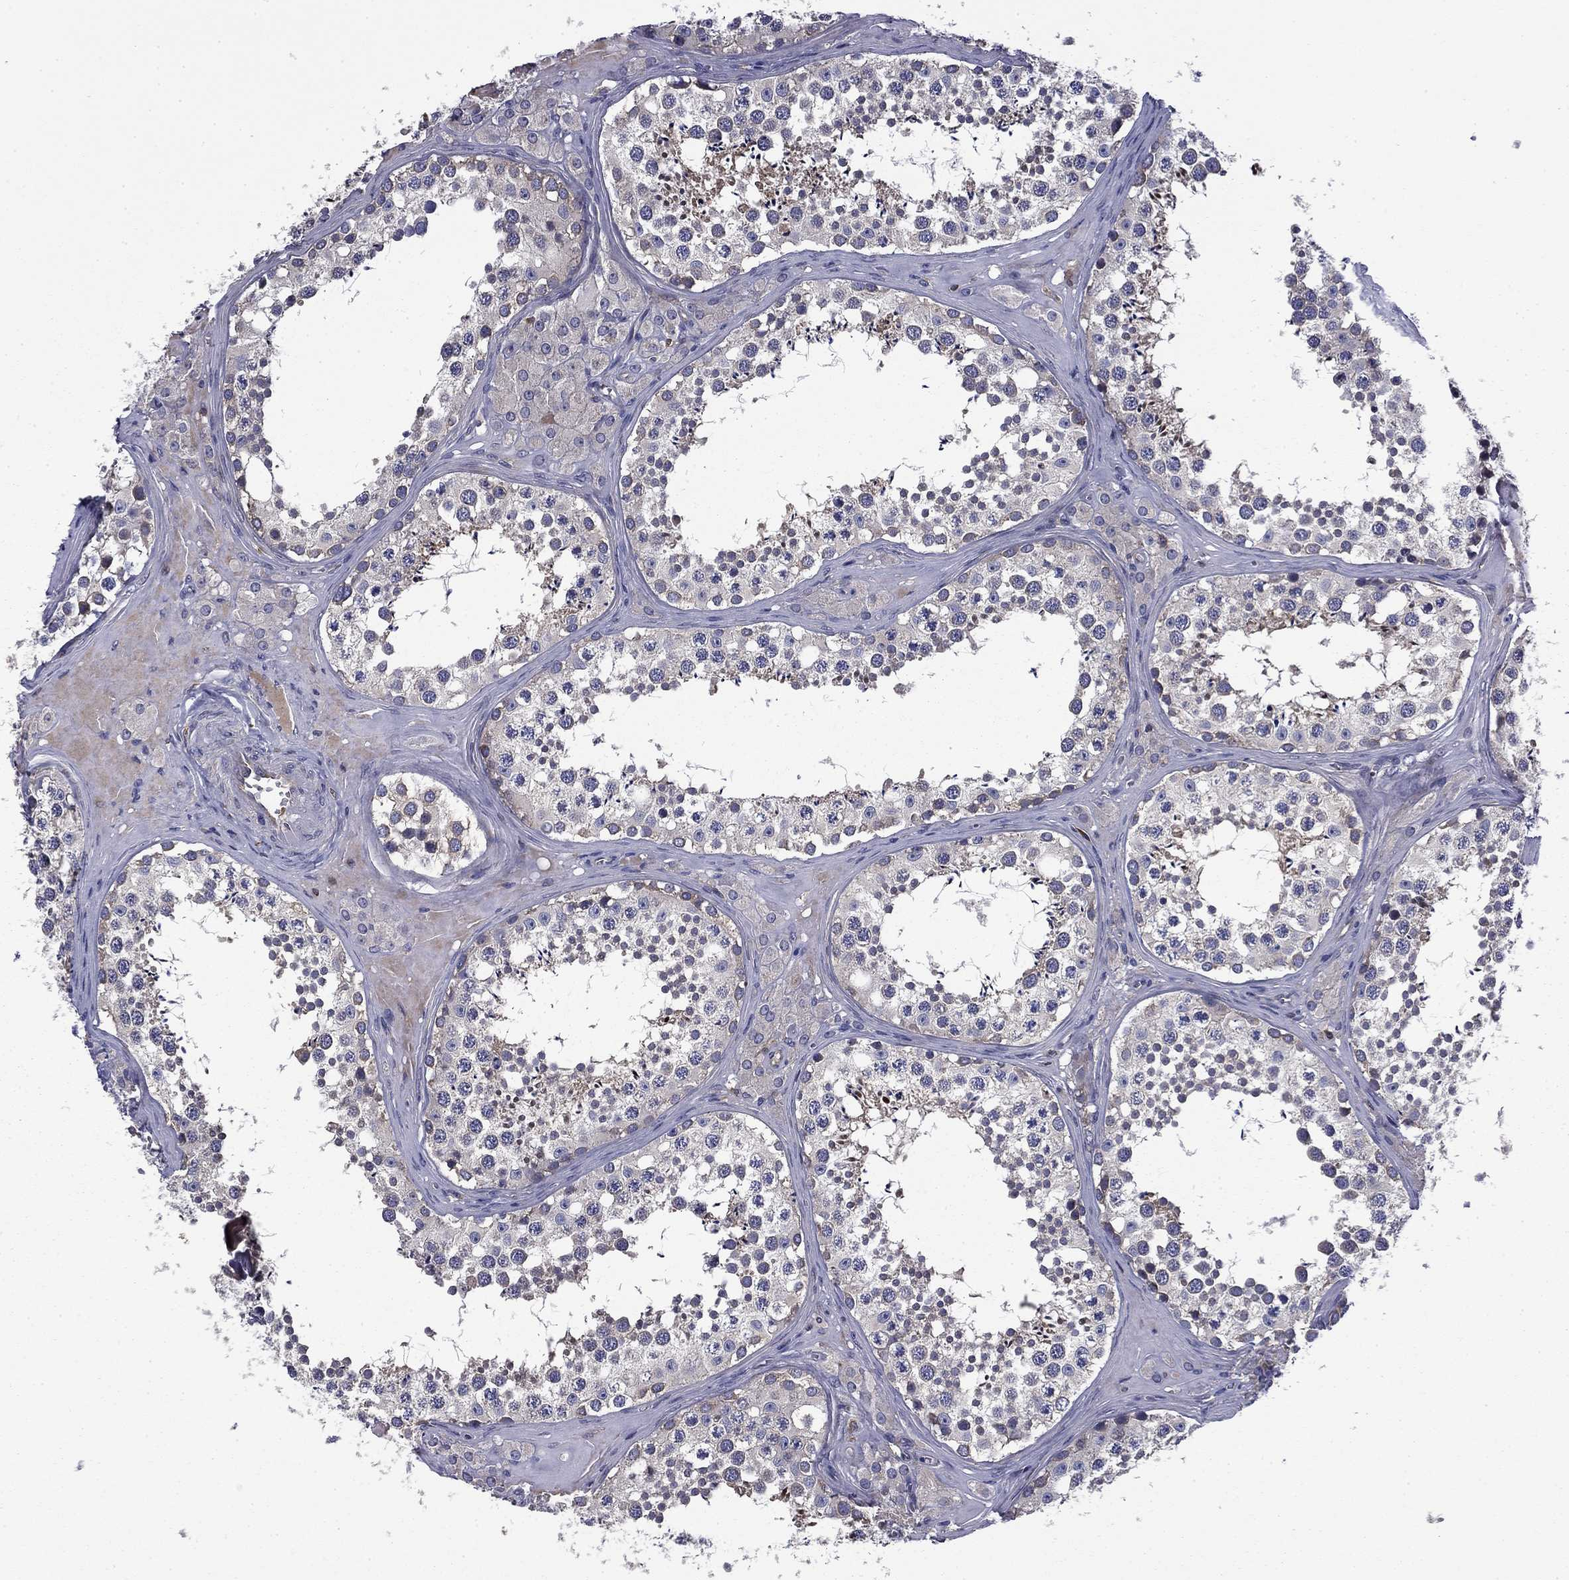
{"staining": {"intensity": "negative", "quantity": "none", "location": "none"}, "tissue": "testis", "cell_type": "Cells in seminiferous ducts", "image_type": "normal", "snomed": [{"axis": "morphology", "description": "Normal tissue, NOS"}, {"axis": "topography", "description": "Testis"}], "caption": "The micrograph reveals no staining of cells in seminiferous ducts in unremarkable testis. (DAB (3,3'-diaminobenzidine) IHC, high magnification).", "gene": "ARHGAP45", "patient": {"sex": "male", "age": 31}}